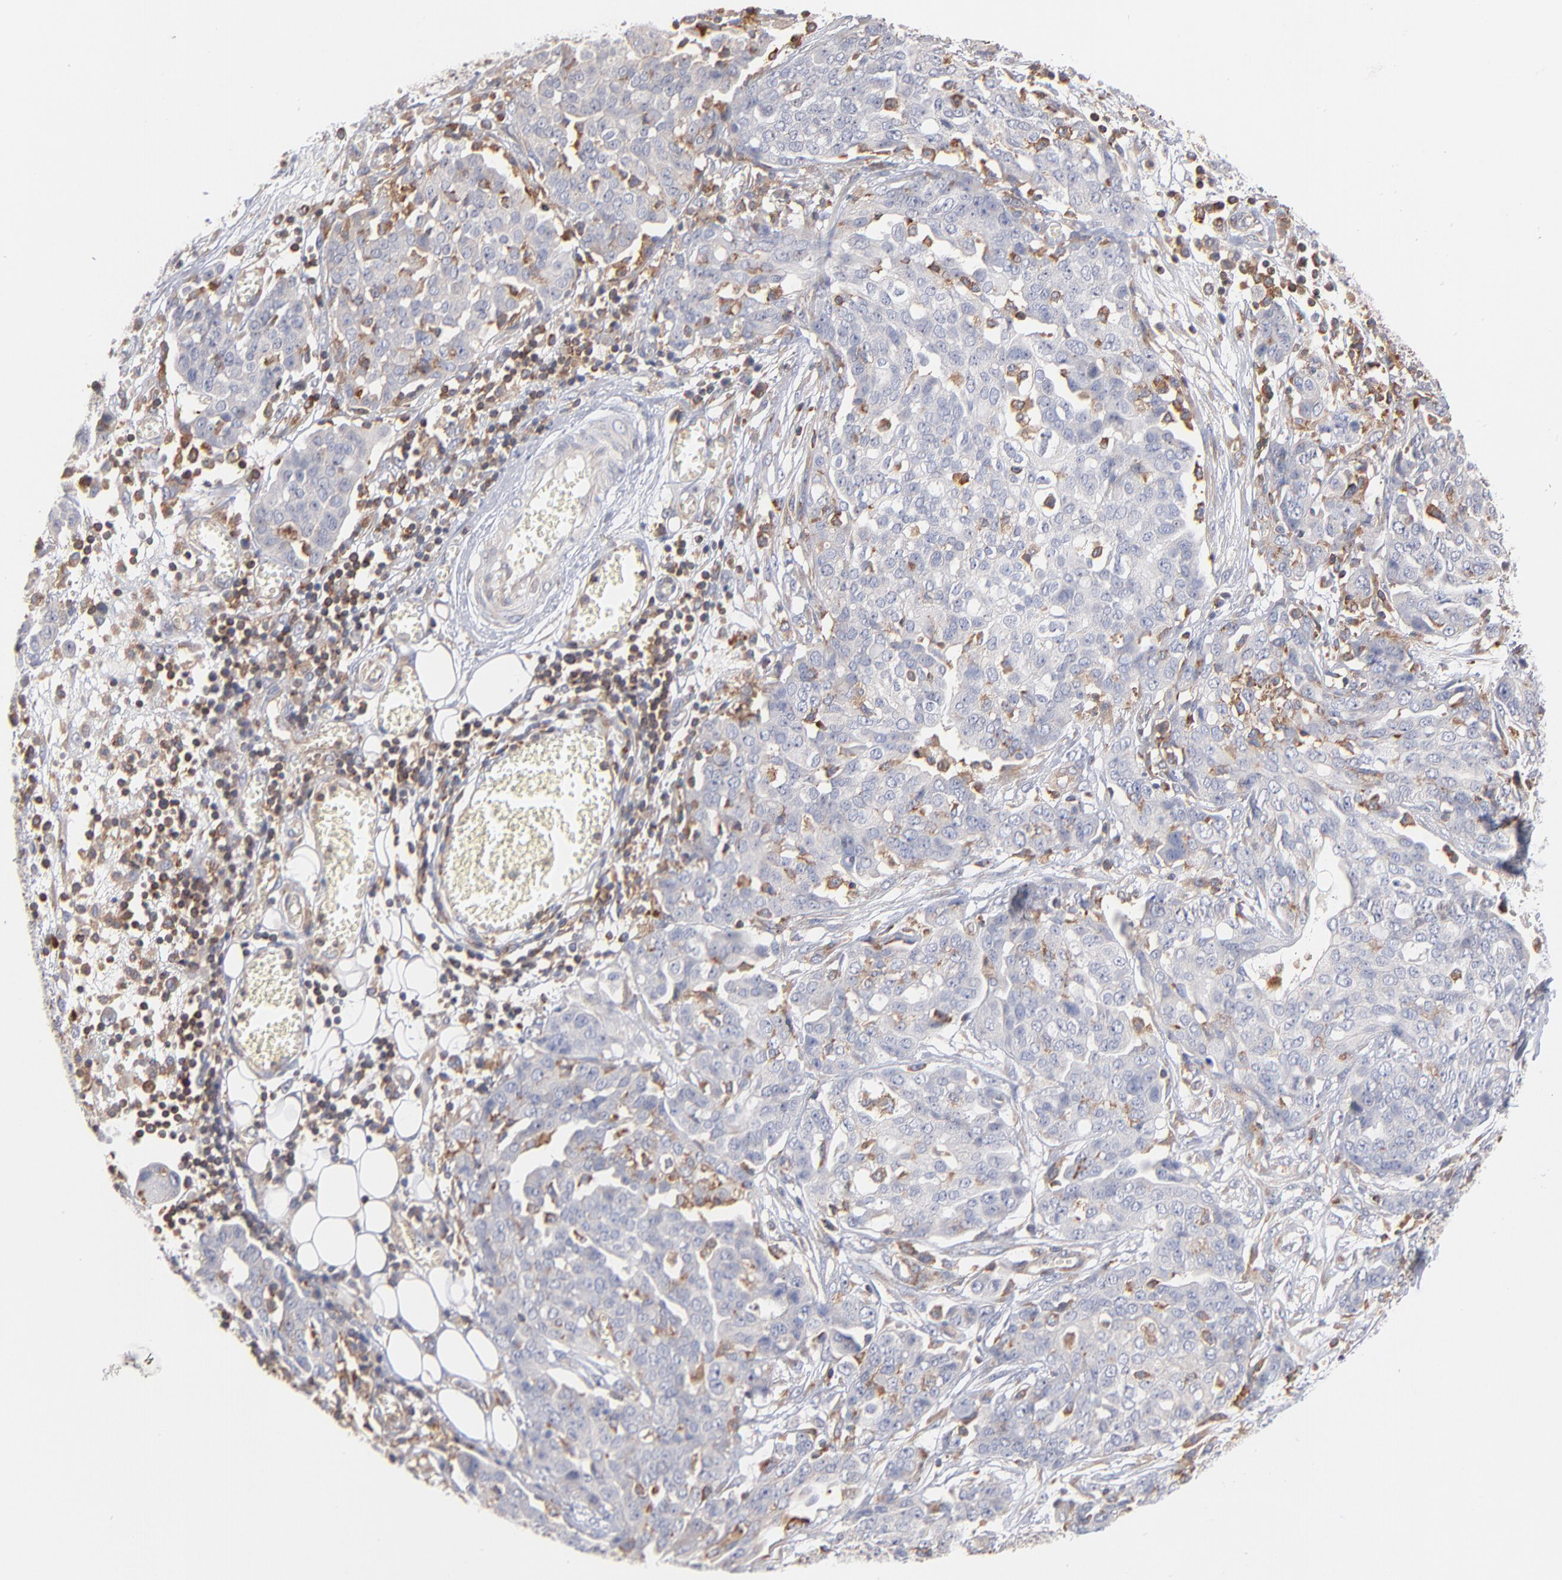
{"staining": {"intensity": "negative", "quantity": "none", "location": "none"}, "tissue": "ovarian cancer", "cell_type": "Tumor cells", "image_type": "cancer", "snomed": [{"axis": "morphology", "description": "Cystadenocarcinoma, serous, NOS"}, {"axis": "topography", "description": "Soft tissue"}, {"axis": "topography", "description": "Ovary"}], "caption": "IHC photomicrograph of neoplastic tissue: human ovarian serous cystadenocarcinoma stained with DAB (3,3'-diaminobenzidine) demonstrates no significant protein positivity in tumor cells.", "gene": "WIPF1", "patient": {"sex": "female", "age": 57}}